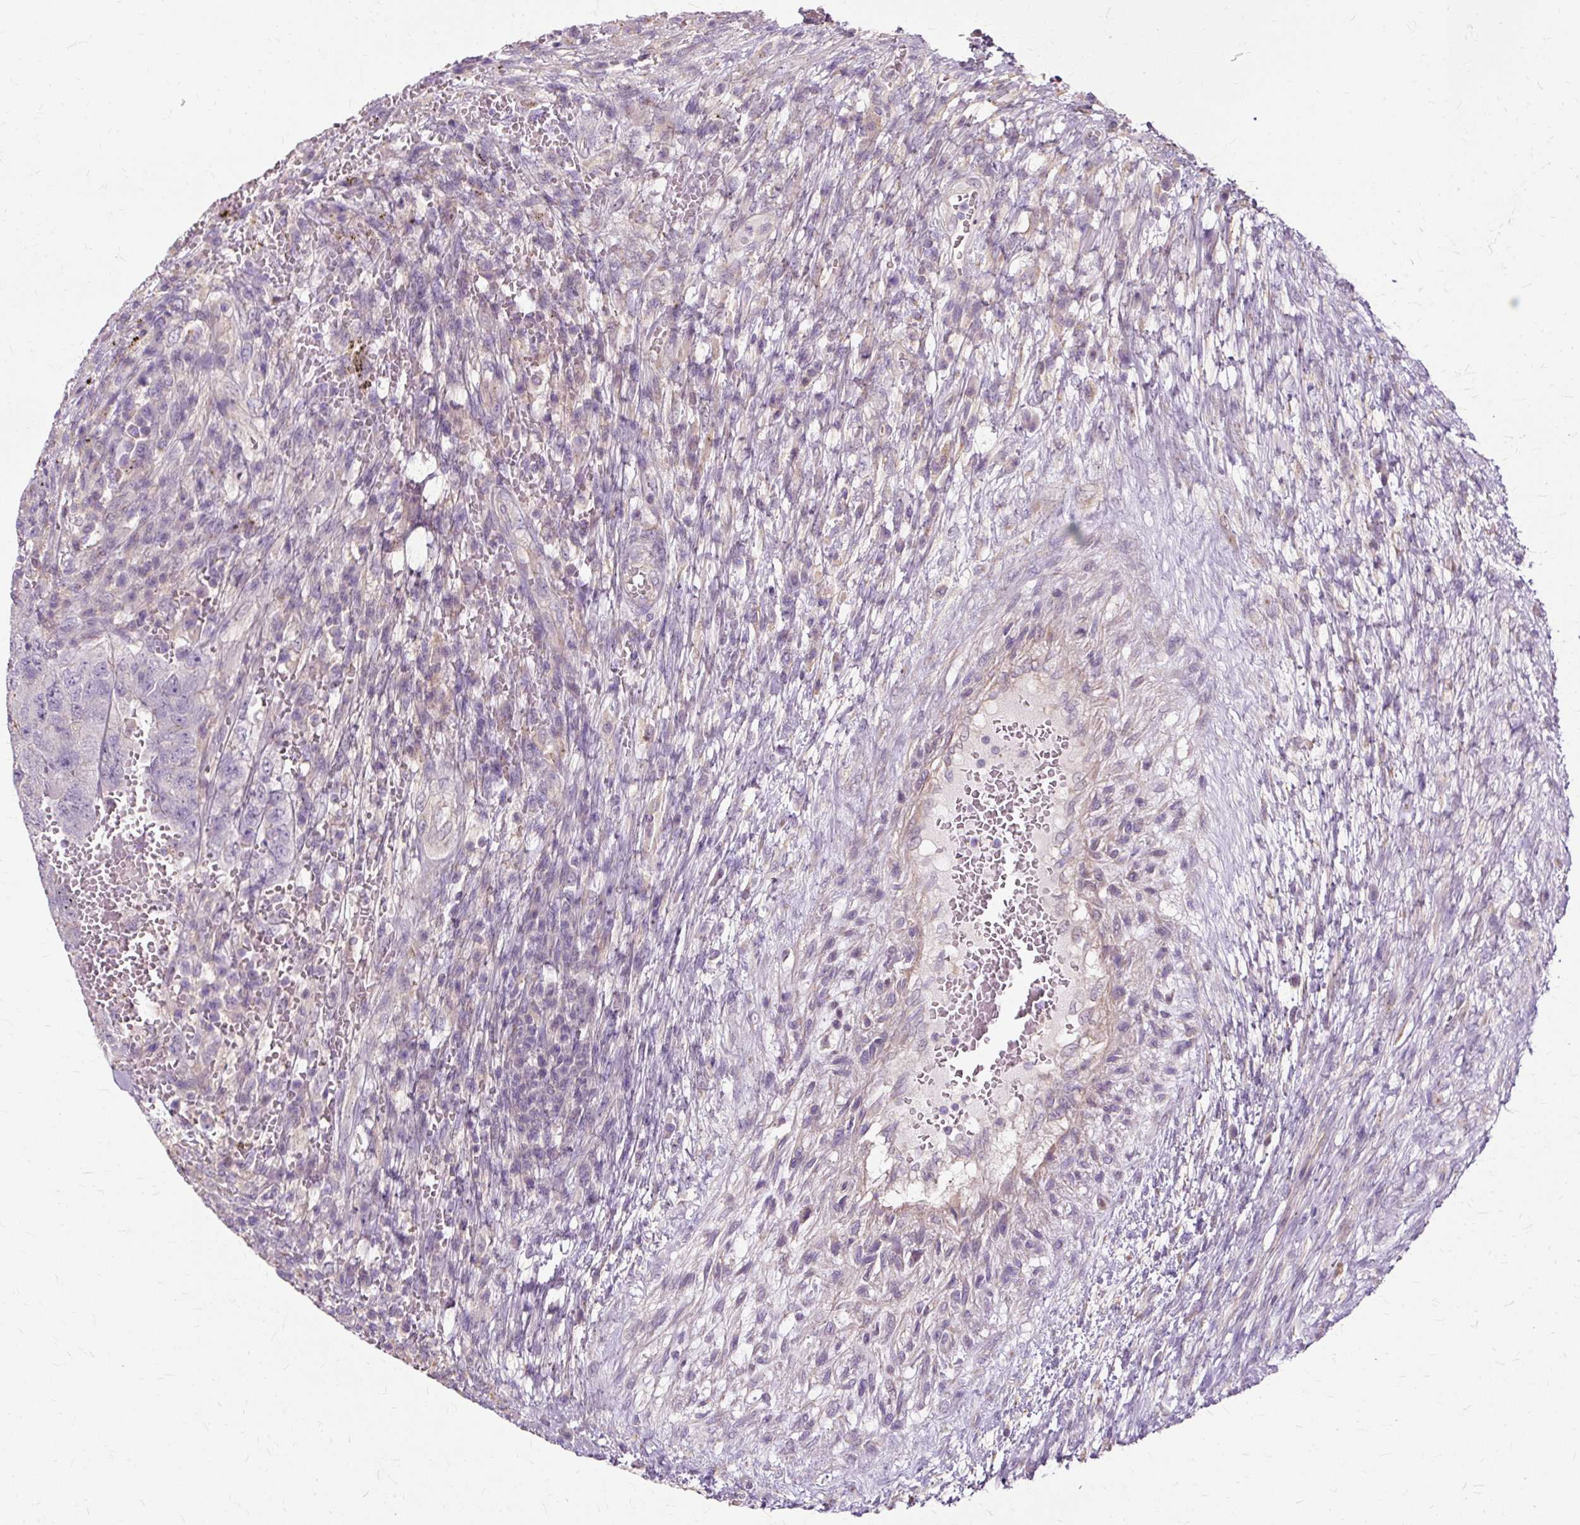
{"staining": {"intensity": "negative", "quantity": "none", "location": "none"}, "tissue": "testis cancer", "cell_type": "Tumor cells", "image_type": "cancer", "snomed": [{"axis": "morphology", "description": "Carcinoma, Embryonal, NOS"}, {"axis": "topography", "description": "Testis"}], "caption": "Immunohistochemistry of human testis cancer demonstrates no staining in tumor cells.", "gene": "TSPAN8", "patient": {"sex": "male", "age": 26}}